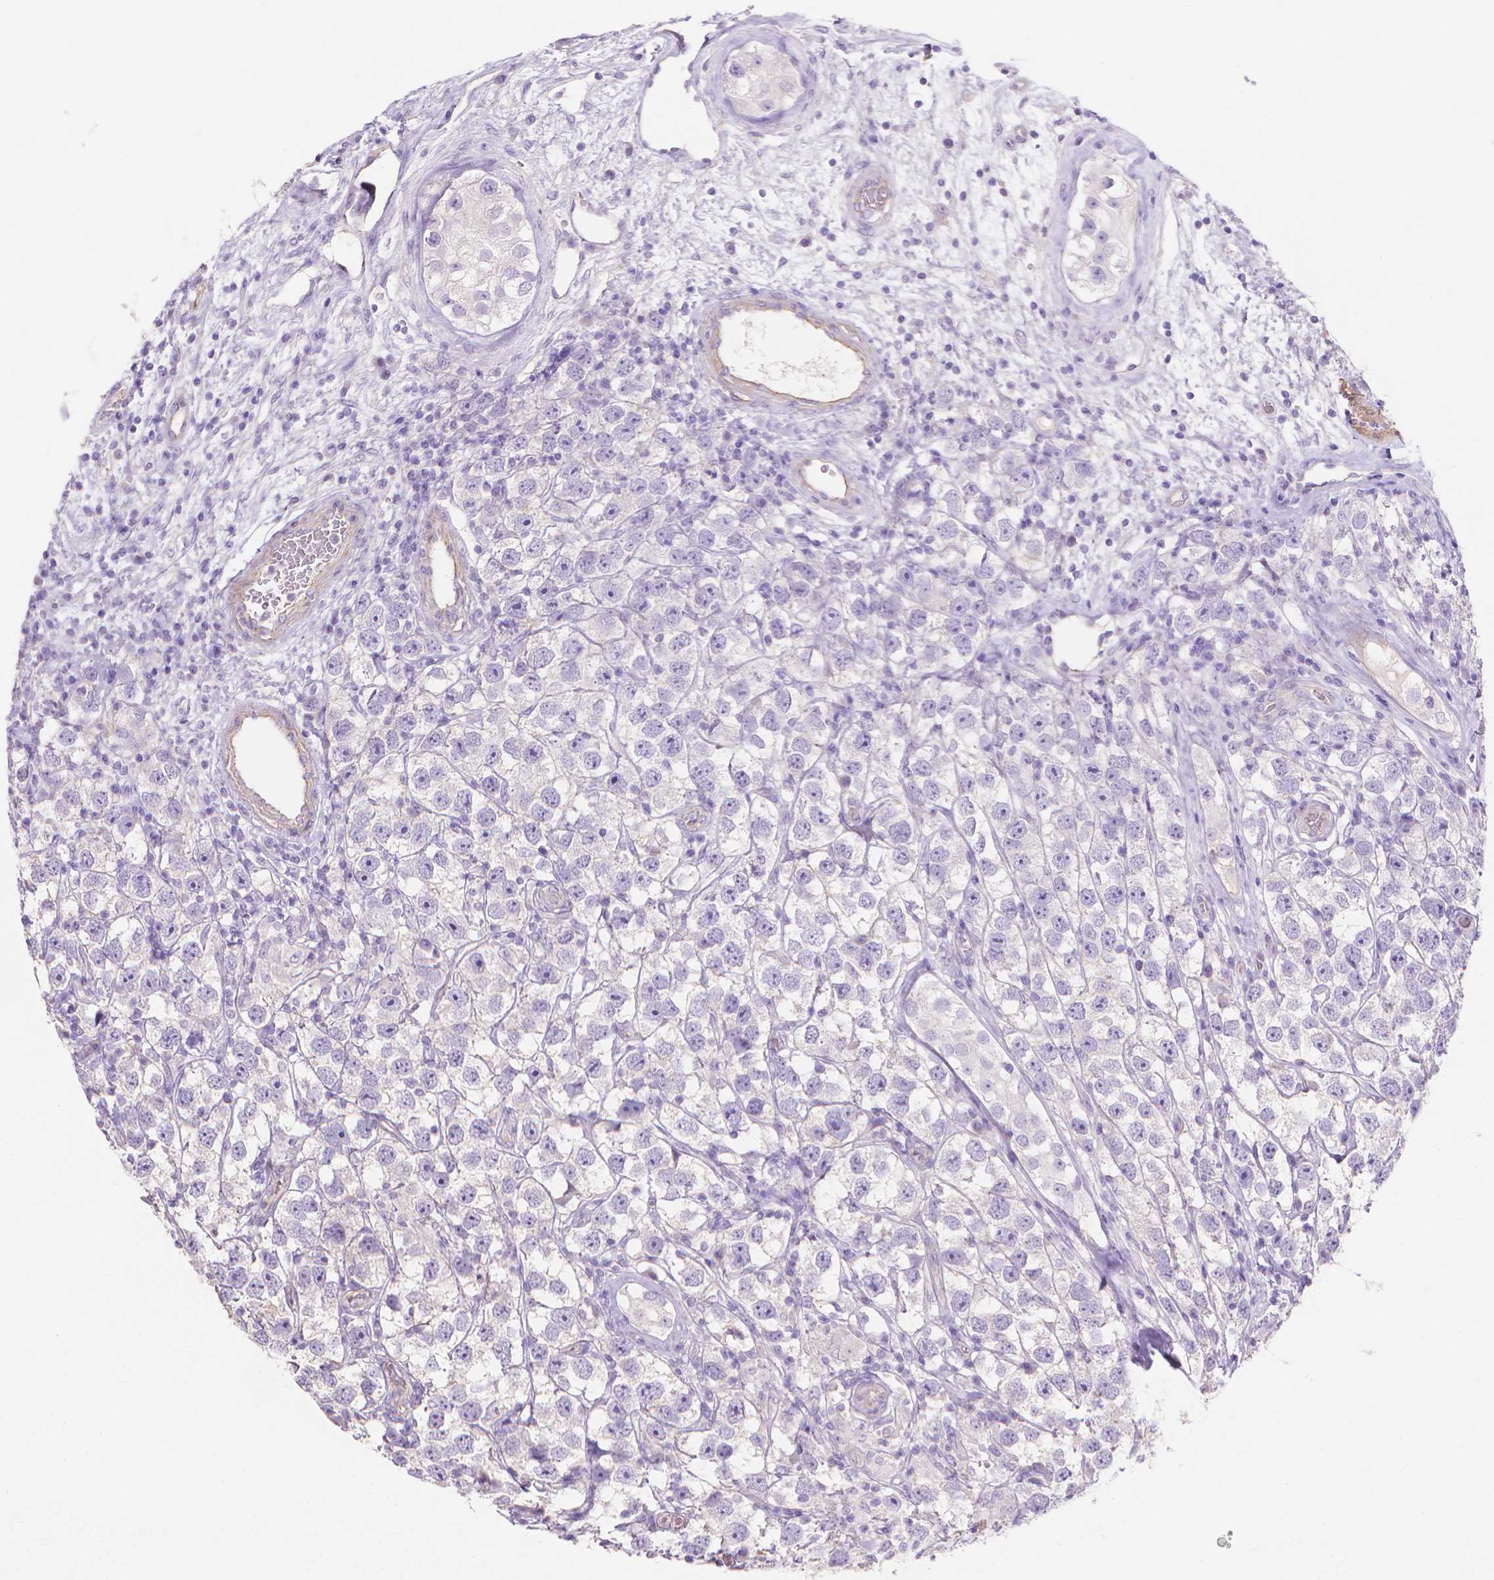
{"staining": {"intensity": "negative", "quantity": "none", "location": "none"}, "tissue": "testis cancer", "cell_type": "Tumor cells", "image_type": "cancer", "snomed": [{"axis": "morphology", "description": "Seminoma, NOS"}, {"axis": "topography", "description": "Testis"}], "caption": "This photomicrograph is of testis seminoma stained with immunohistochemistry (IHC) to label a protein in brown with the nuclei are counter-stained blue. There is no staining in tumor cells.", "gene": "MBLAC1", "patient": {"sex": "male", "age": 26}}